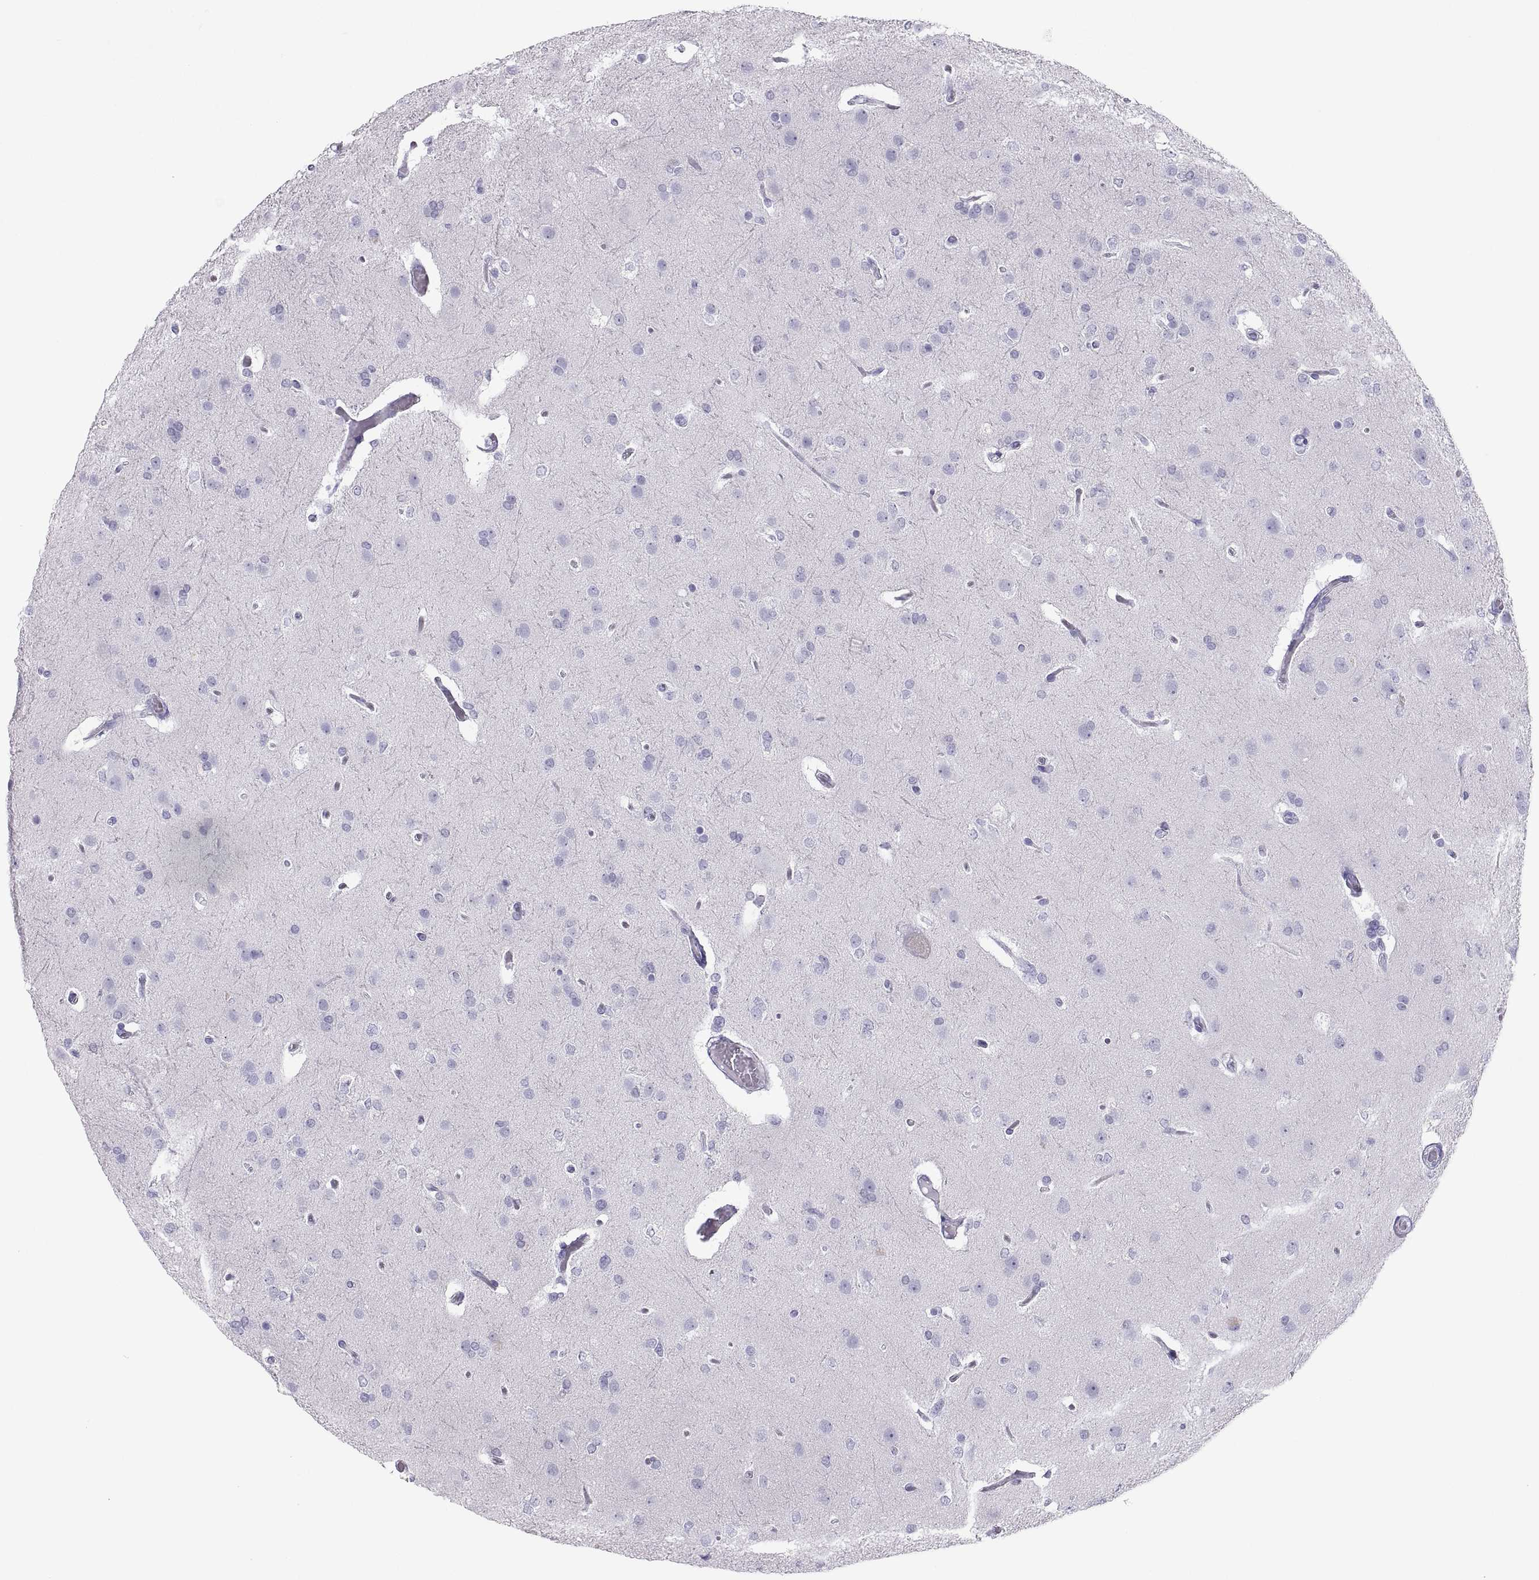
{"staining": {"intensity": "negative", "quantity": "none", "location": "none"}, "tissue": "glioma", "cell_type": "Tumor cells", "image_type": "cancer", "snomed": [{"axis": "morphology", "description": "Glioma, malignant, High grade"}, {"axis": "topography", "description": "Brain"}], "caption": "The micrograph exhibits no significant positivity in tumor cells of glioma. (DAB (3,3'-diaminobenzidine) immunohistochemistry (IHC) with hematoxylin counter stain).", "gene": "SEMG1", "patient": {"sex": "male", "age": 68}}